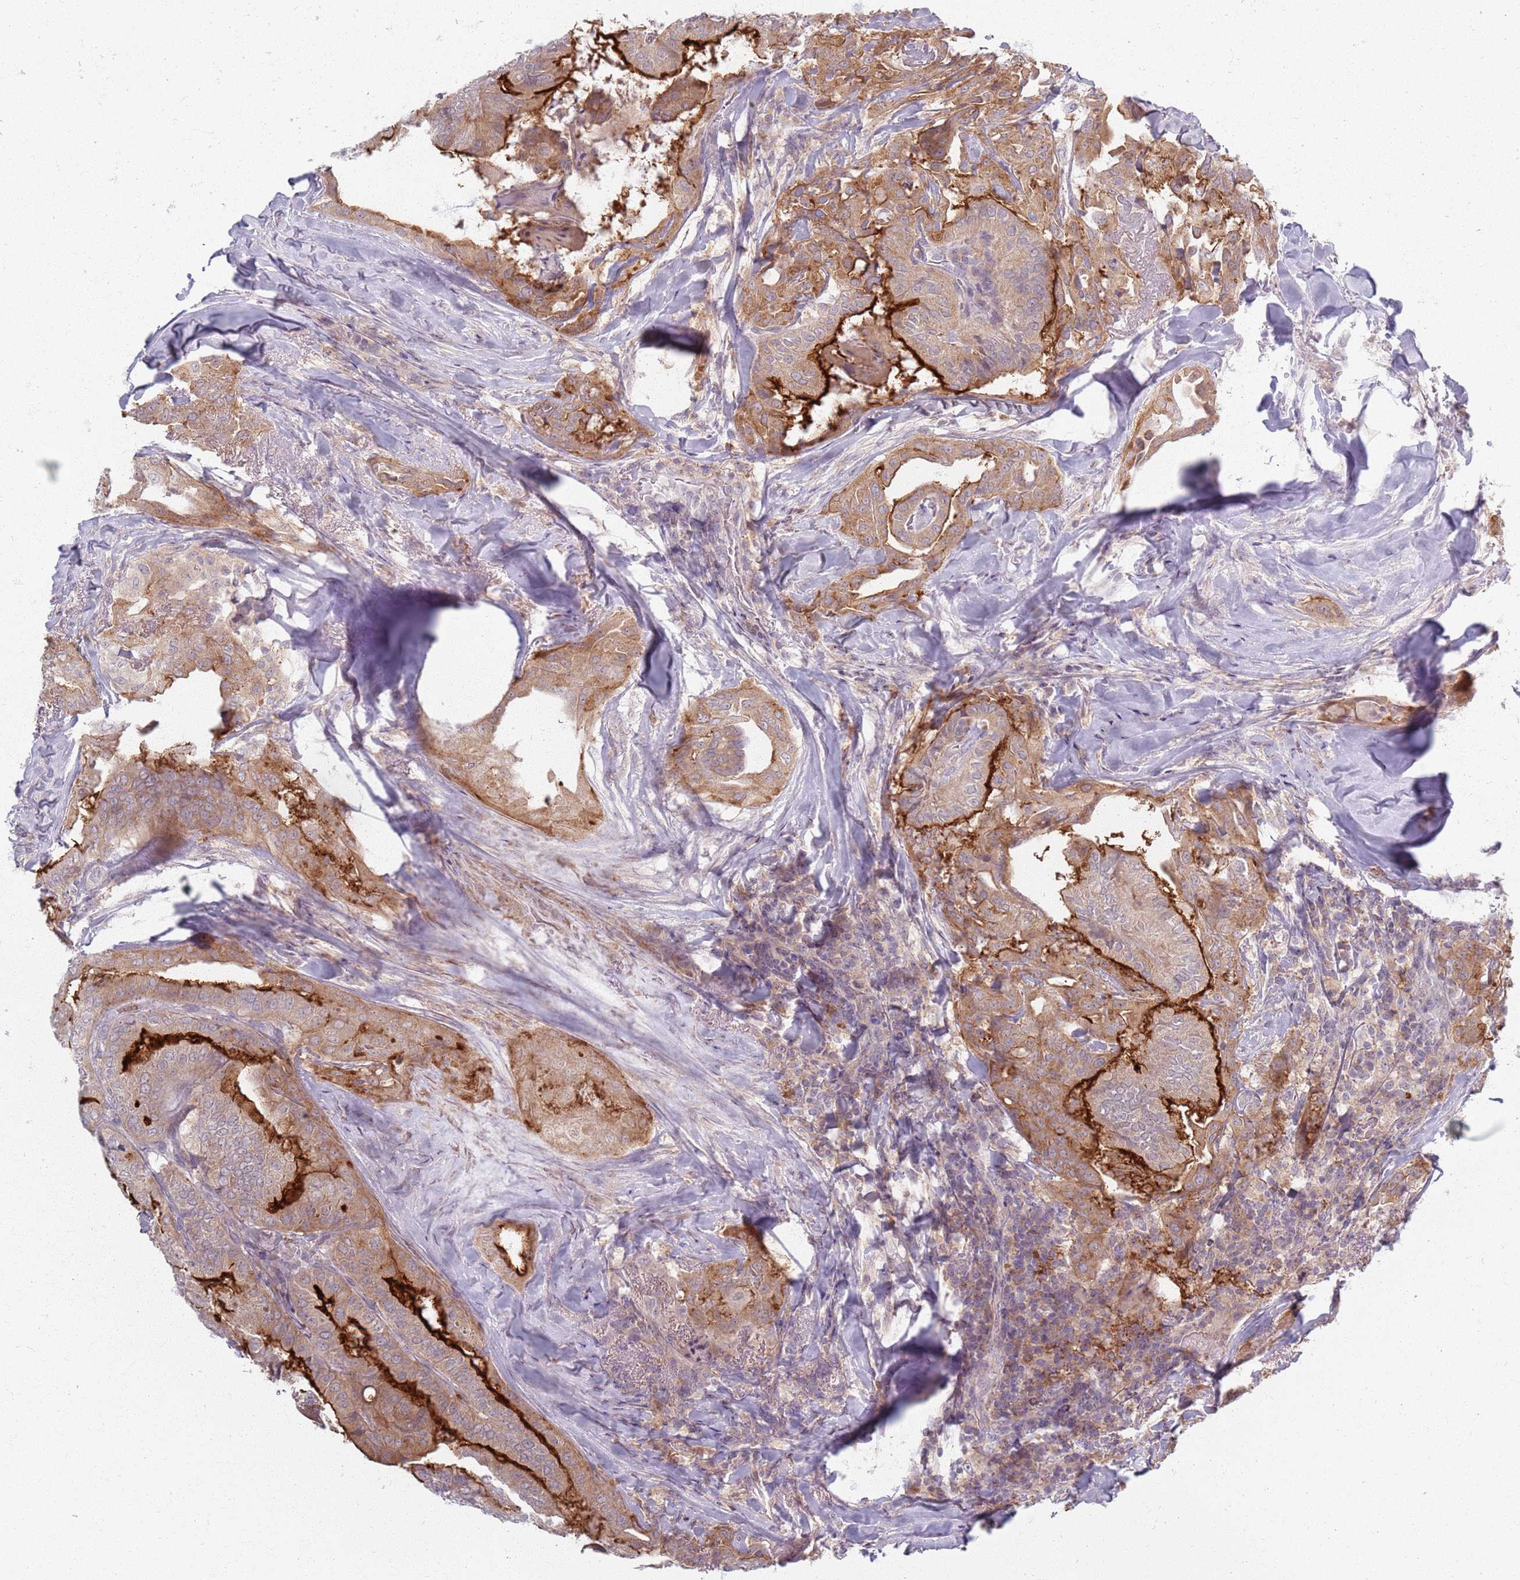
{"staining": {"intensity": "strong", "quantity": "25%-75%", "location": "cytoplasmic/membranous"}, "tissue": "thyroid cancer", "cell_type": "Tumor cells", "image_type": "cancer", "snomed": [{"axis": "morphology", "description": "Papillary adenocarcinoma, NOS"}, {"axis": "topography", "description": "Thyroid gland"}], "caption": "Immunohistochemistry staining of thyroid papillary adenocarcinoma, which shows high levels of strong cytoplasmic/membranous expression in approximately 25%-75% of tumor cells indicating strong cytoplasmic/membranous protein expression. The staining was performed using DAB (3,3'-diaminobenzidine) (brown) for protein detection and nuclei were counterstained in hematoxylin (blue).", "gene": "ZDHHC2", "patient": {"sex": "female", "age": 68}}